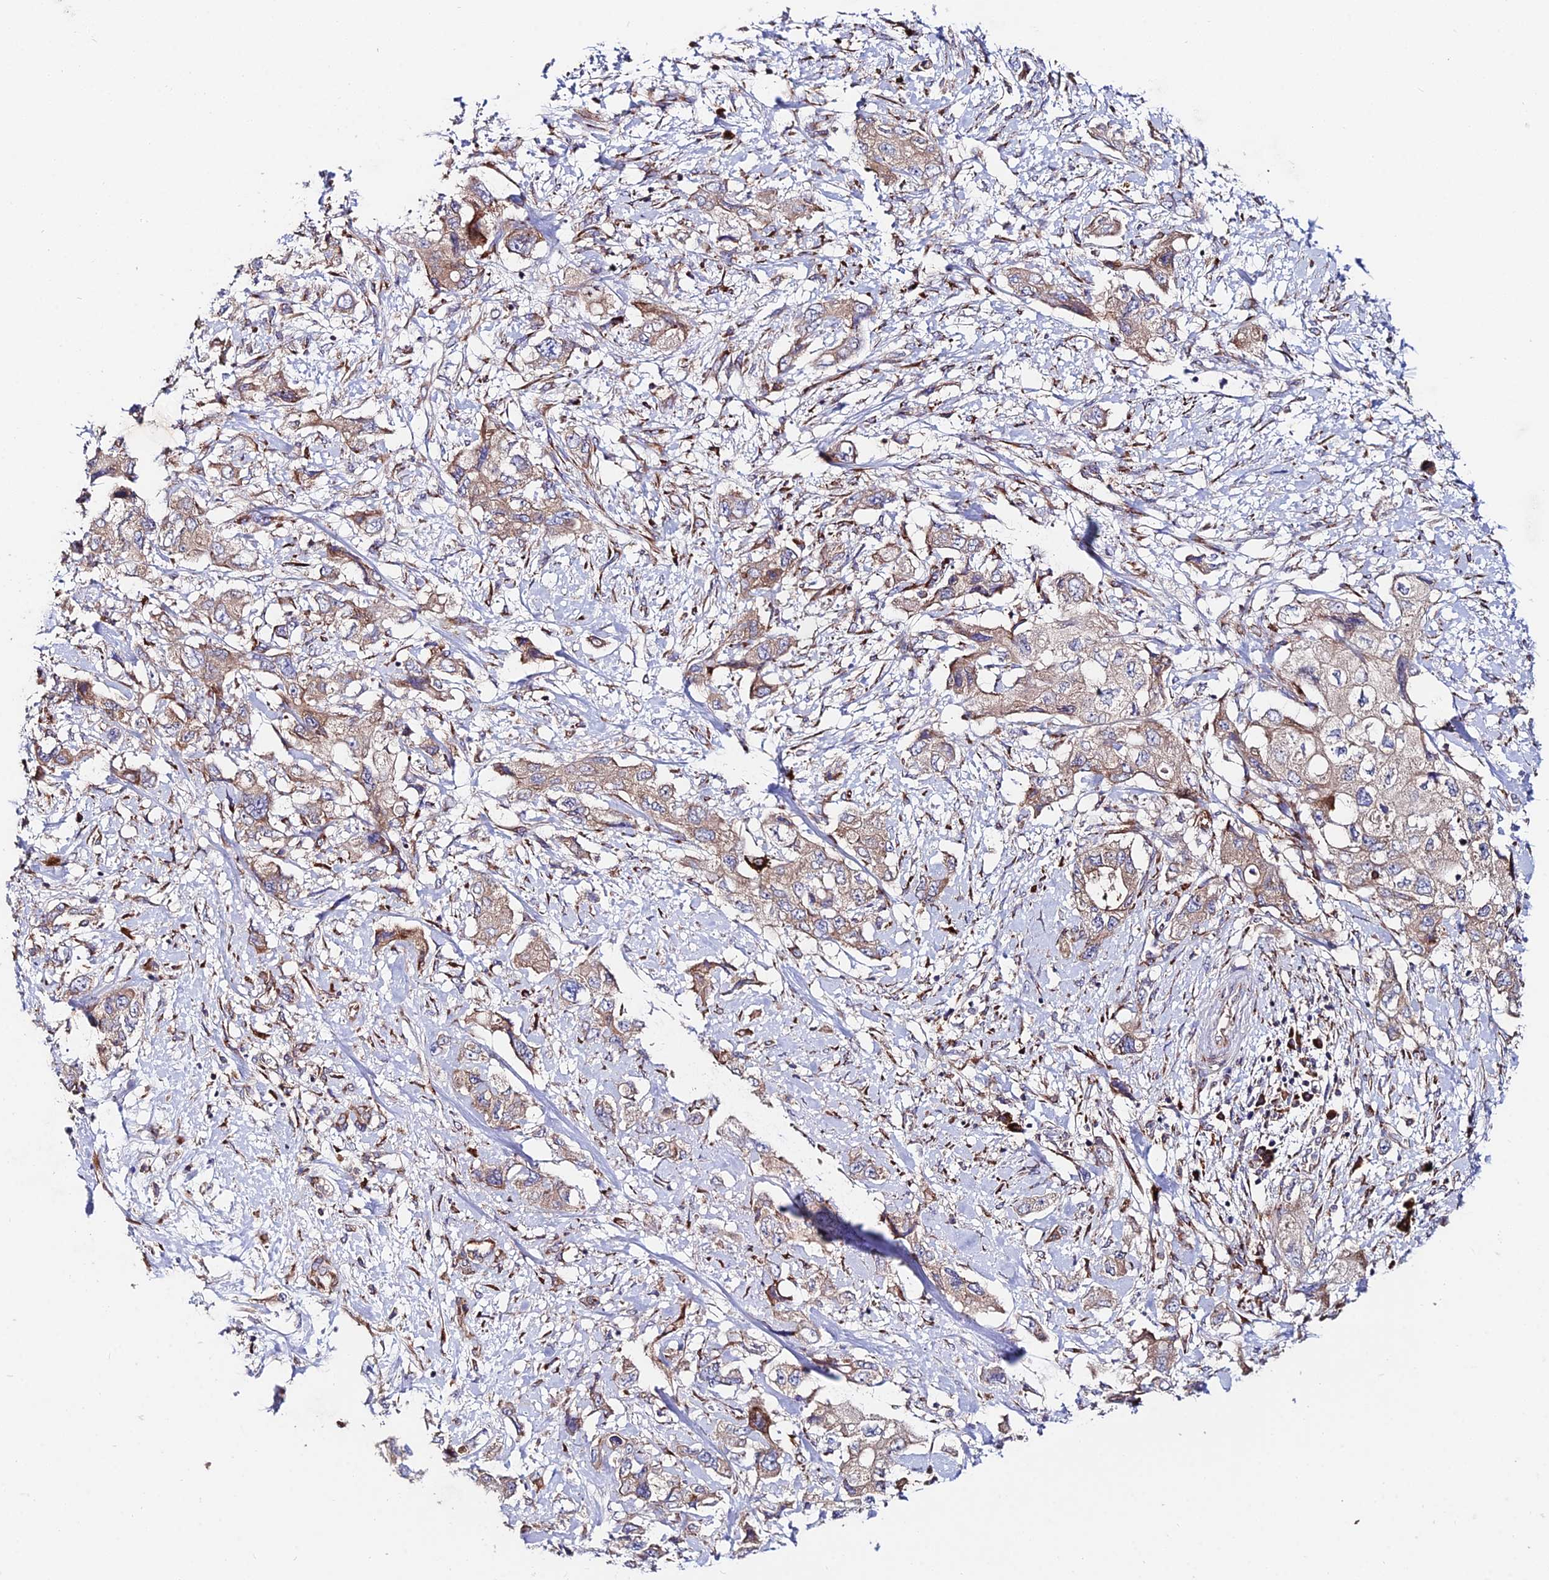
{"staining": {"intensity": "moderate", "quantity": "25%-75%", "location": "cytoplasmic/membranous"}, "tissue": "pancreatic cancer", "cell_type": "Tumor cells", "image_type": "cancer", "snomed": [{"axis": "morphology", "description": "Adenocarcinoma, NOS"}, {"axis": "topography", "description": "Pancreas"}], "caption": "Protein expression analysis of pancreatic cancer (adenocarcinoma) exhibits moderate cytoplasmic/membranous positivity in approximately 25%-75% of tumor cells. (DAB IHC, brown staining for protein, blue staining for nuclei).", "gene": "EIF3K", "patient": {"sex": "female", "age": 73}}